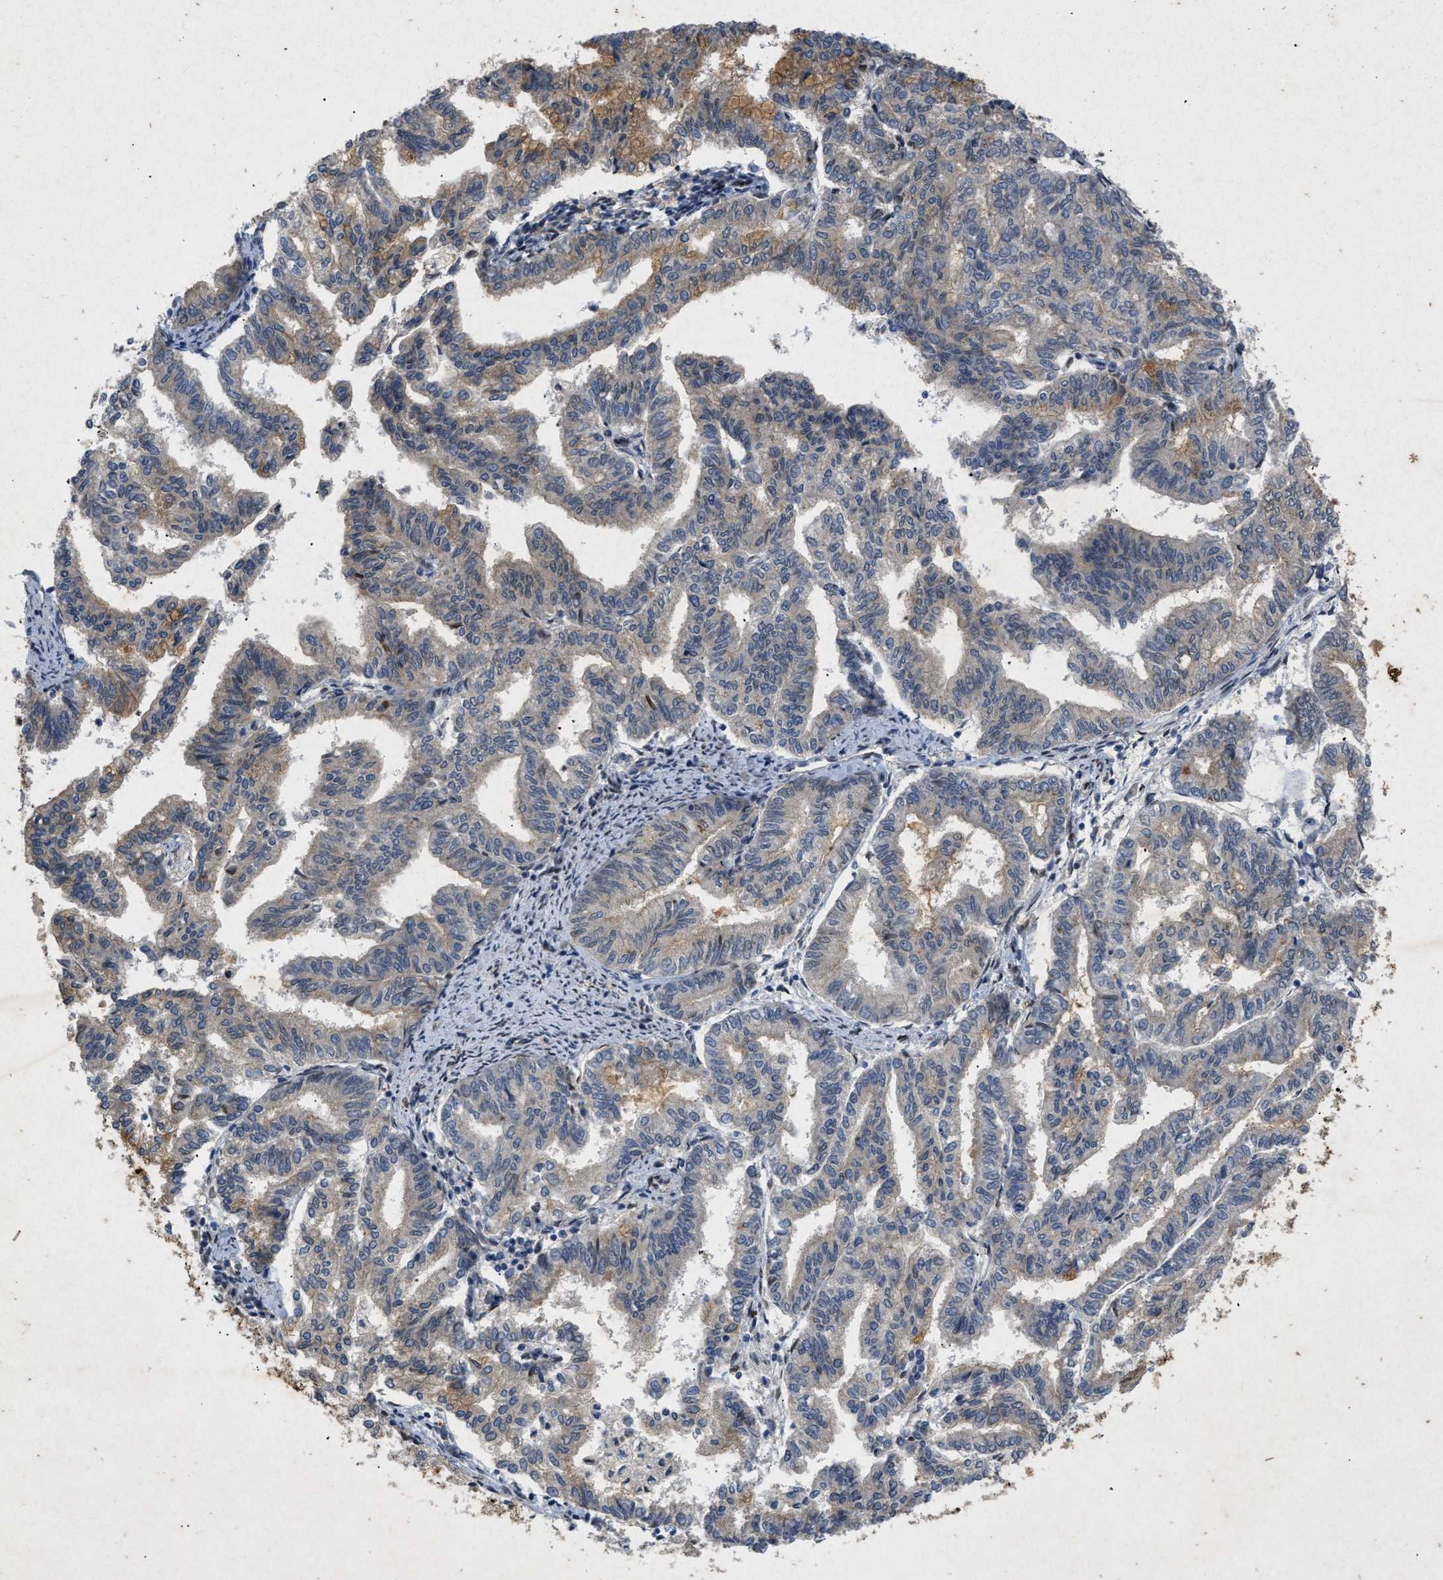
{"staining": {"intensity": "weak", "quantity": "25%-75%", "location": "cytoplasmic/membranous"}, "tissue": "endometrial cancer", "cell_type": "Tumor cells", "image_type": "cancer", "snomed": [{"axis": "morphology", "description": "Adenocarcinoma, NOS"}, {"axis": "topography", "description": "Endometrium"}], "caption": "The immunohistochemical stain shows weak cytoplasmic/membranous staining in tumor cells of endometrial adenocarcinoma tissue.", "gene": "PRKG2", "patient": {"sex": "female", "age": 79}}